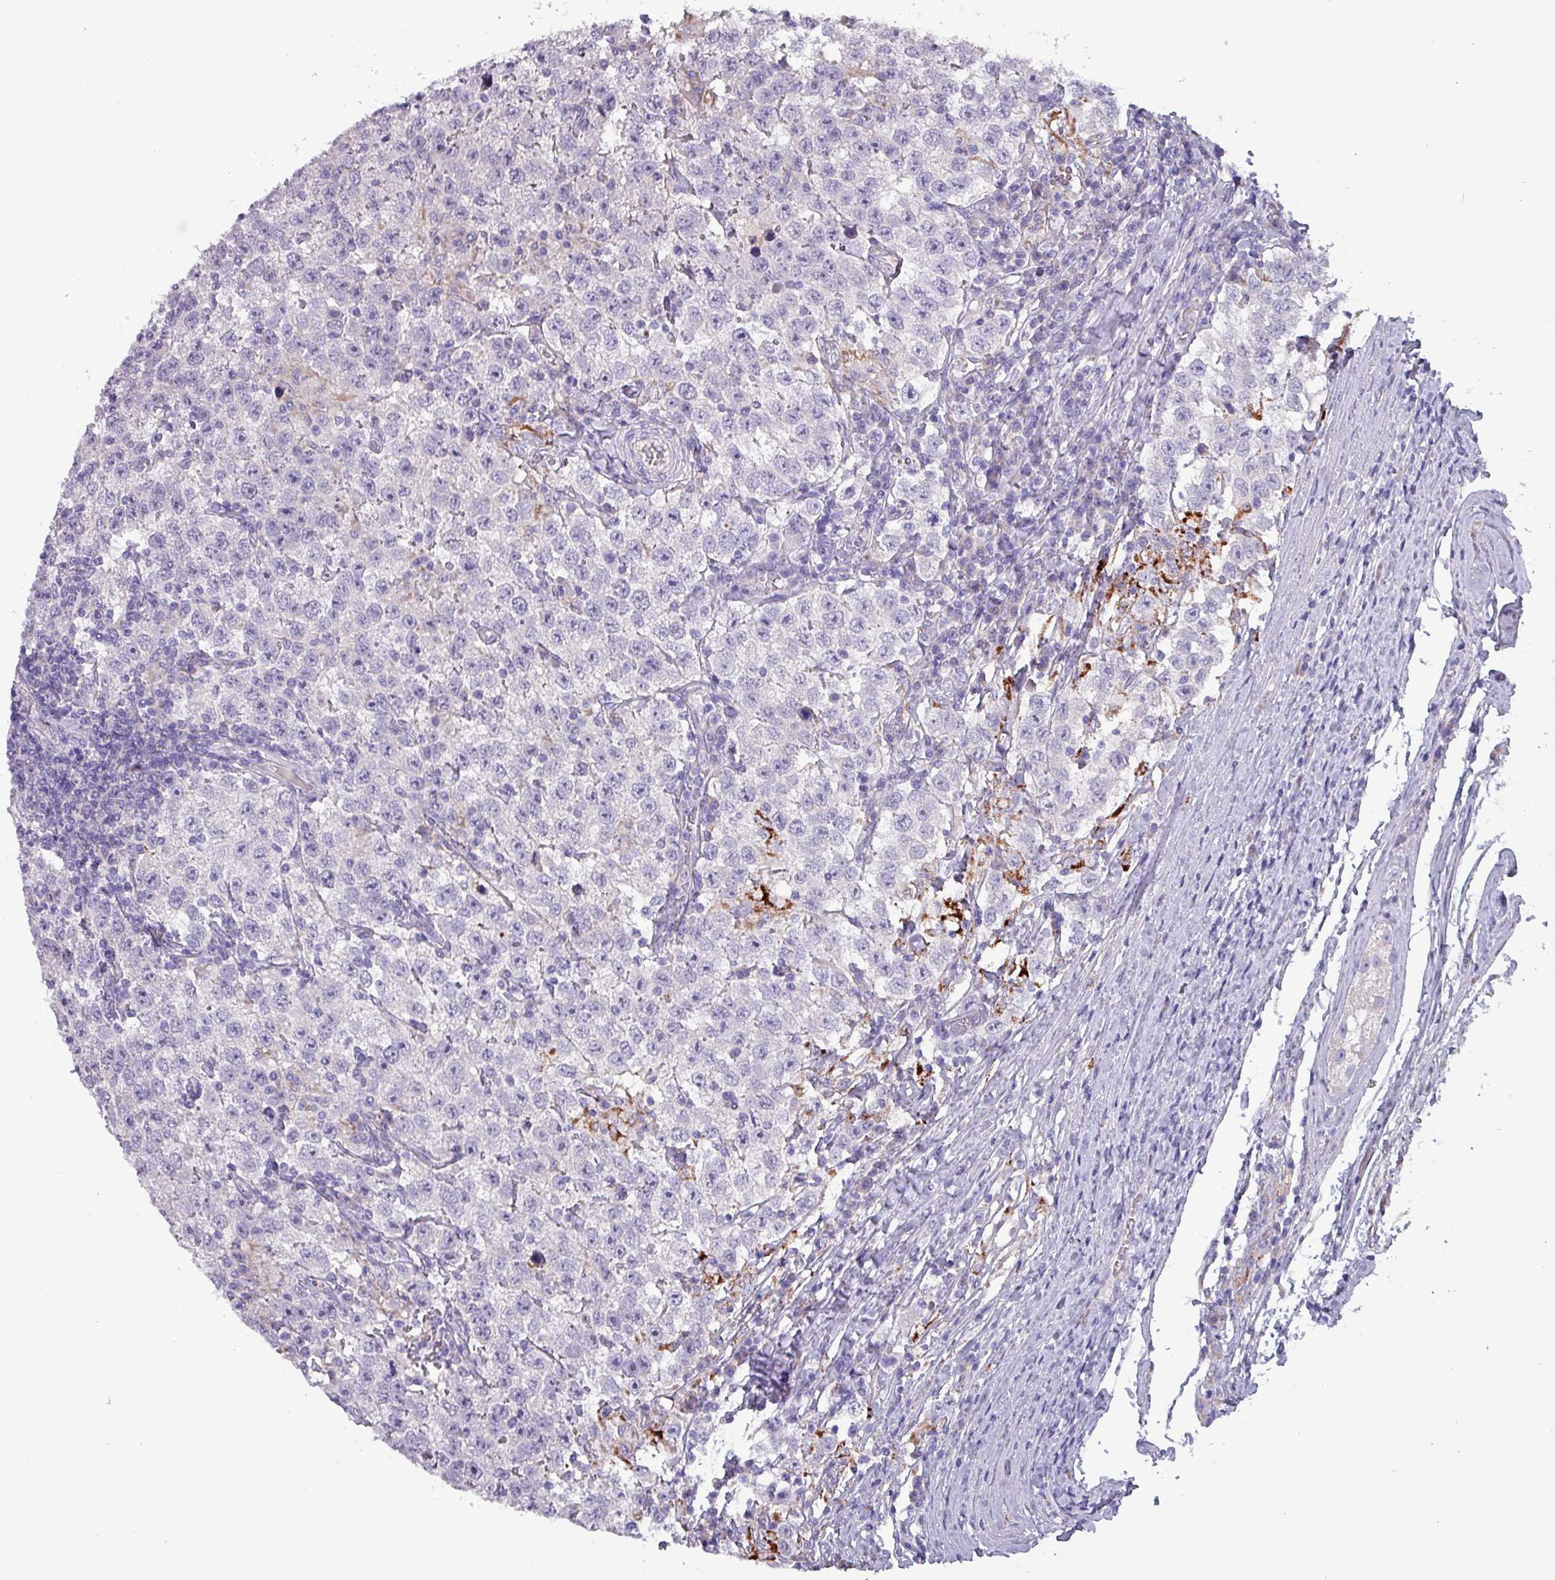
{"staining": {"intensity": "negative", "quantity": "none", "location": "none"}, "tissue": "testis cancer", "cell_type": "Tumor cells", "image_type": "cancer", "snomed": [{"axis": "morphology", "description": "Seminoma, NOS"}, {"axis": "topography", "description": "Testis"}], "caption": "A micrograph of testis cancer (seminoma) stained for a protein displays no brown staining in tumor cells.", "gene": "HSD3B7", "patient": {"sex": "male", "age": 41}}